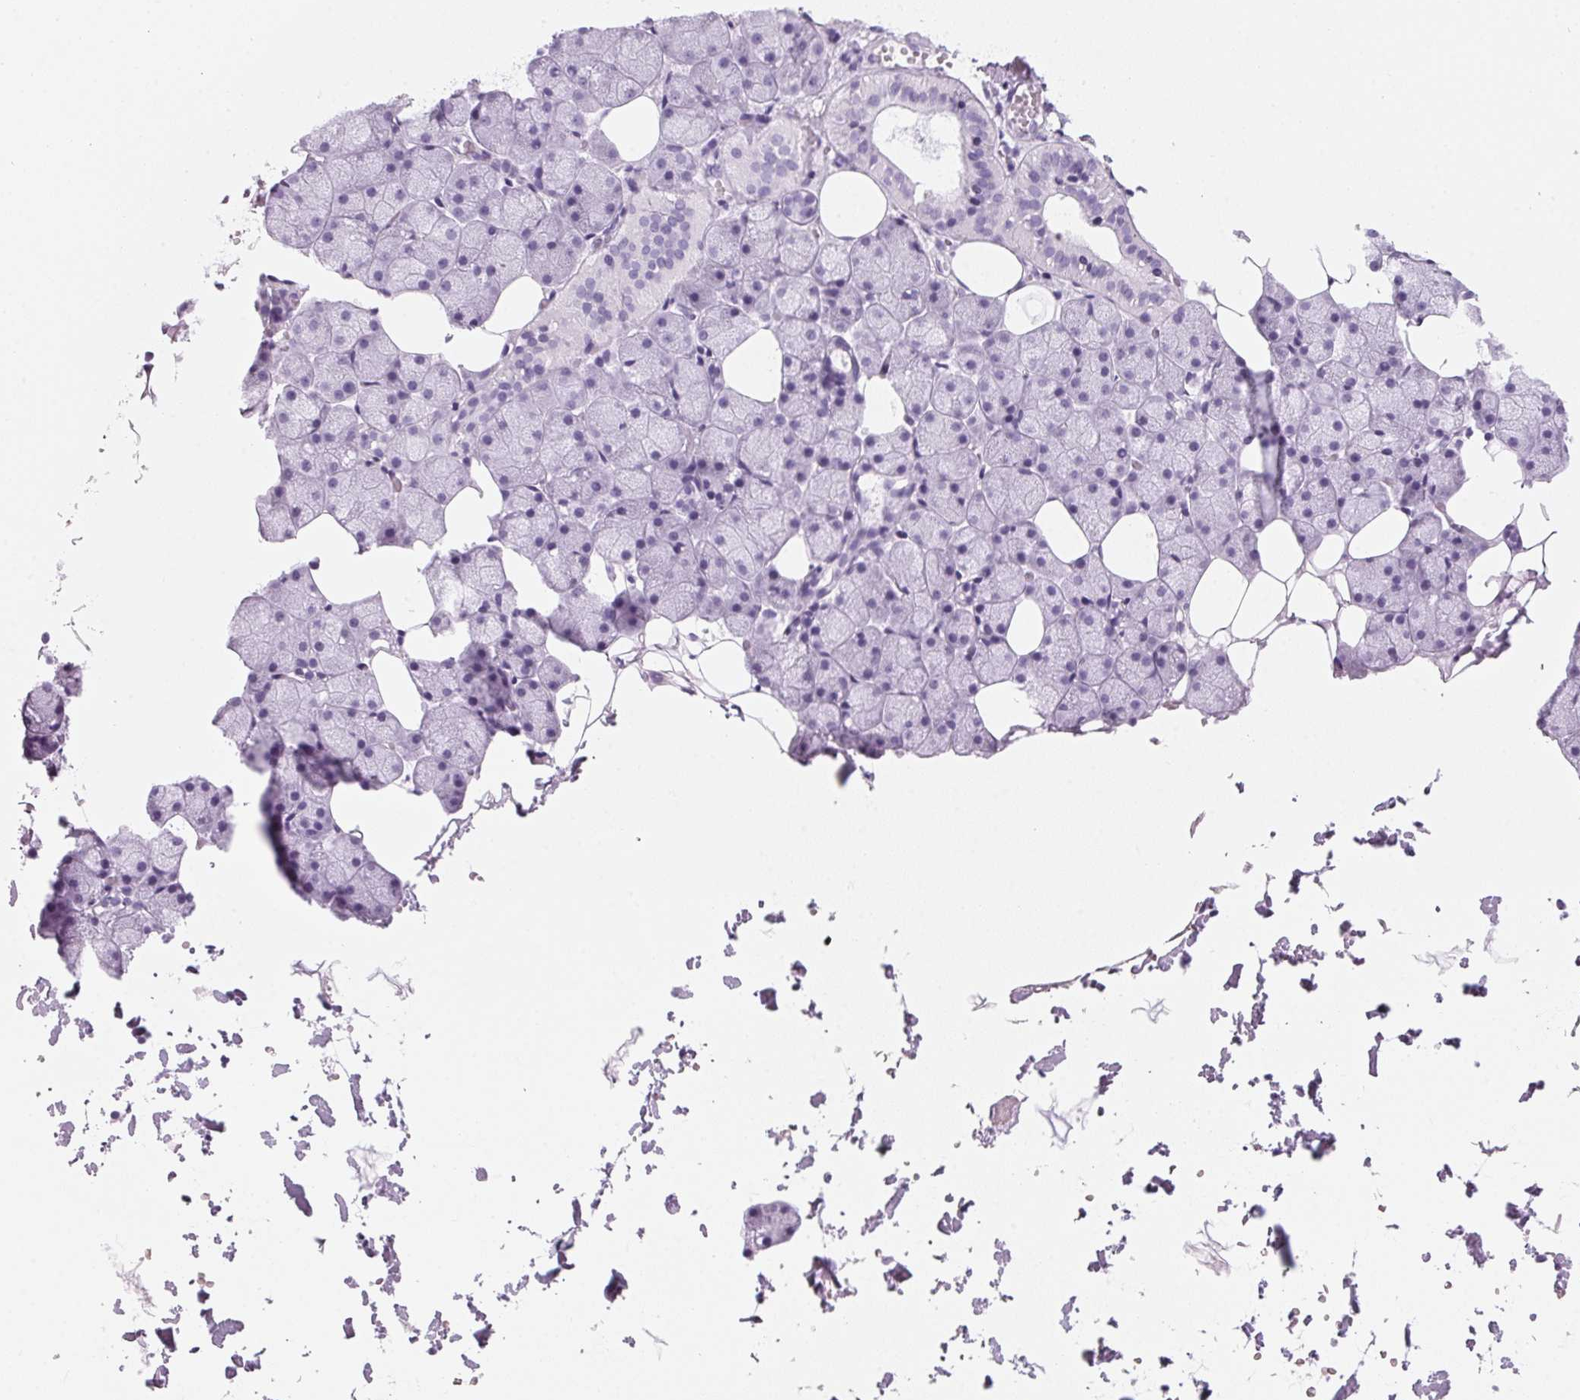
{"staining": {"intensity": "negative", "quantity": "none", "location": "none"}, "tissue": "salivary gland", "cell_type": "Glandular cells", "image_type": "normal", "snomed": [{"axis": "morphology", "description": "Normal tissue, NOS"}, {"axis": "topography", "description": "Salivary gland"}], "caption": "Normal salivary gland was stained to show a protein in brown. There is no significant positivity in glandular cells. Nuclei are stained in blue.", "gene": "DNTTIP2", "patient": {"sex": "male", "age": 38}}